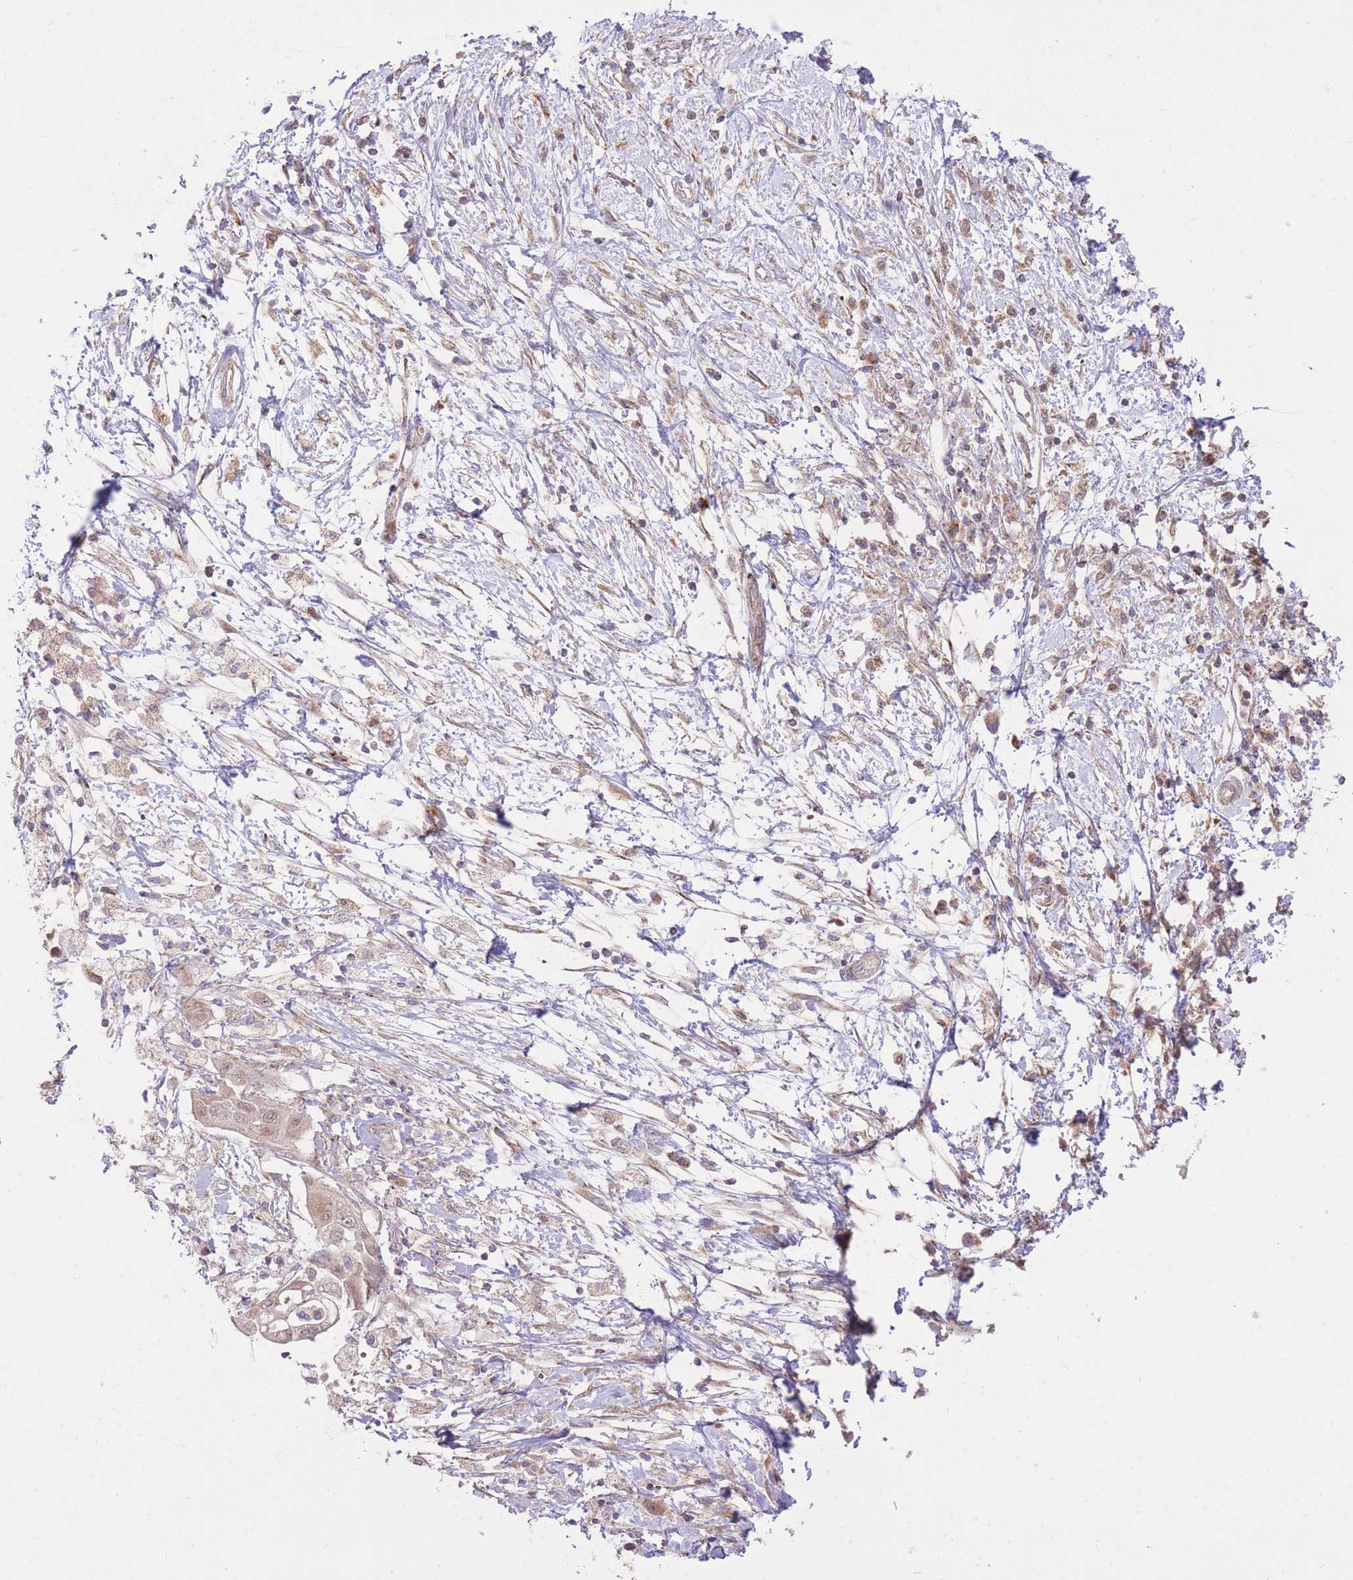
{"staining": {"intensity": "weak", "quantity": ">75%", "location": "cytoplasmic/membranous,nuclear"}, "tissue": "pancreatic cancer", "cell_type": "Tumor cells", "image_type": "cancer", "snomed": [{"axis": "morphology", "description": "Adenocarcinoma, NOS"}, {"axis": "topography", "description": "Pancreas"}], "caption": "Protein staining exhibits weak cytoplasmic/membranous and nuclear staining in about >75% of tumor cells in adenocarcinoma (pancreatic). The protein is shown in brown color, while the nuclei are stained blue.", "gene": "SLC4A4", "patient": {"sex": "male", "age": 68}}